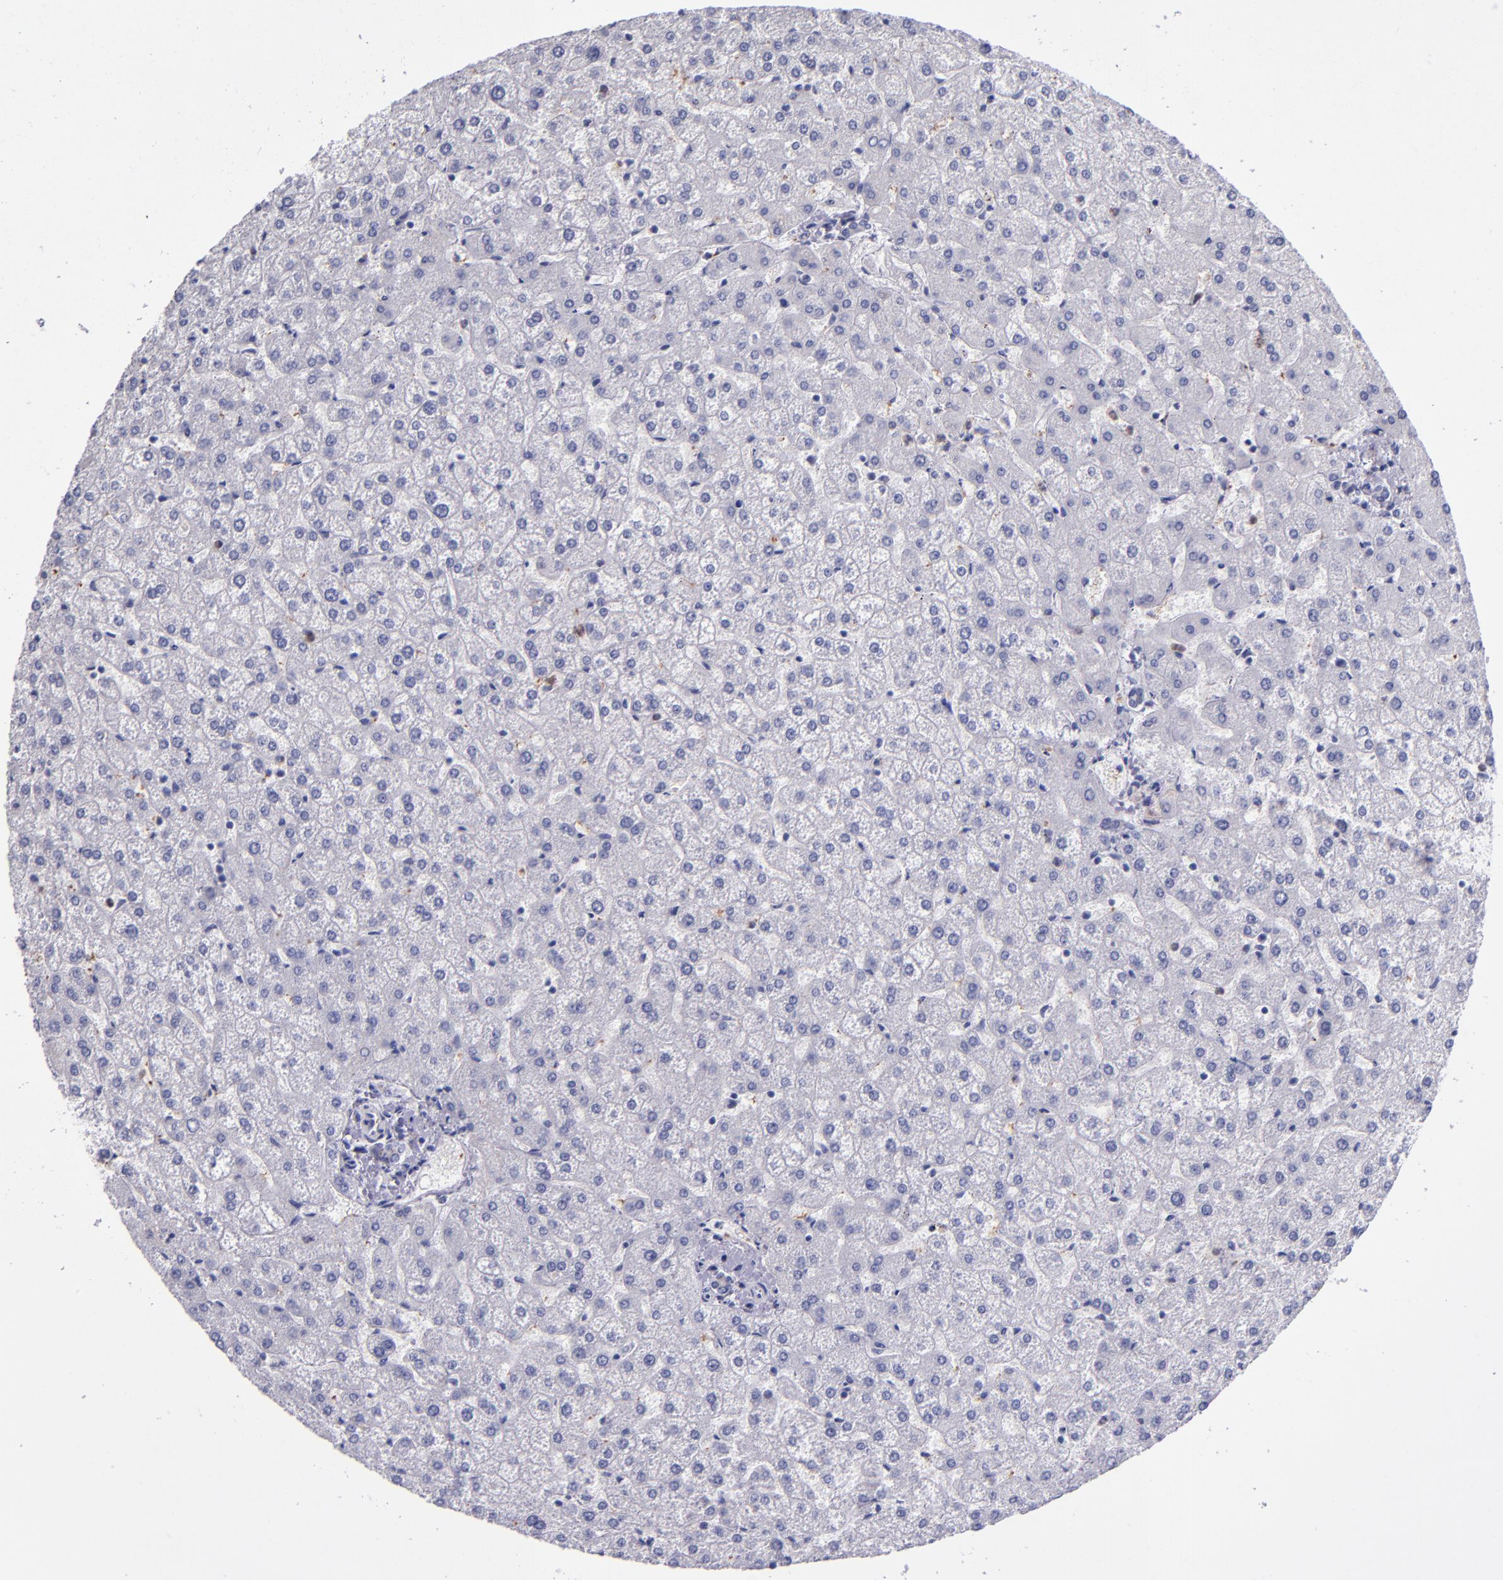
{"staining": {"intensity": "negative", "quantity": "none", "location": "none"}, "tissue": "liver", "cell_type": "Cholangiocytes", "image_type": "normal", "snomed": [{"axis": "morphology", "description": "Normal tissue, NOS"}, {"axis": "topography", "description": "Liver"}], "caption": "The immunohistochemistry photomicrograph has no significant expression in cholangiocytes of liver. (Stains: DAB IHC with hematoxylin counter stain, Microscopy: brightfield microscopy at high magnification).", "gene": "RAB41", "patient": {"sex": "female", "age": 32}}